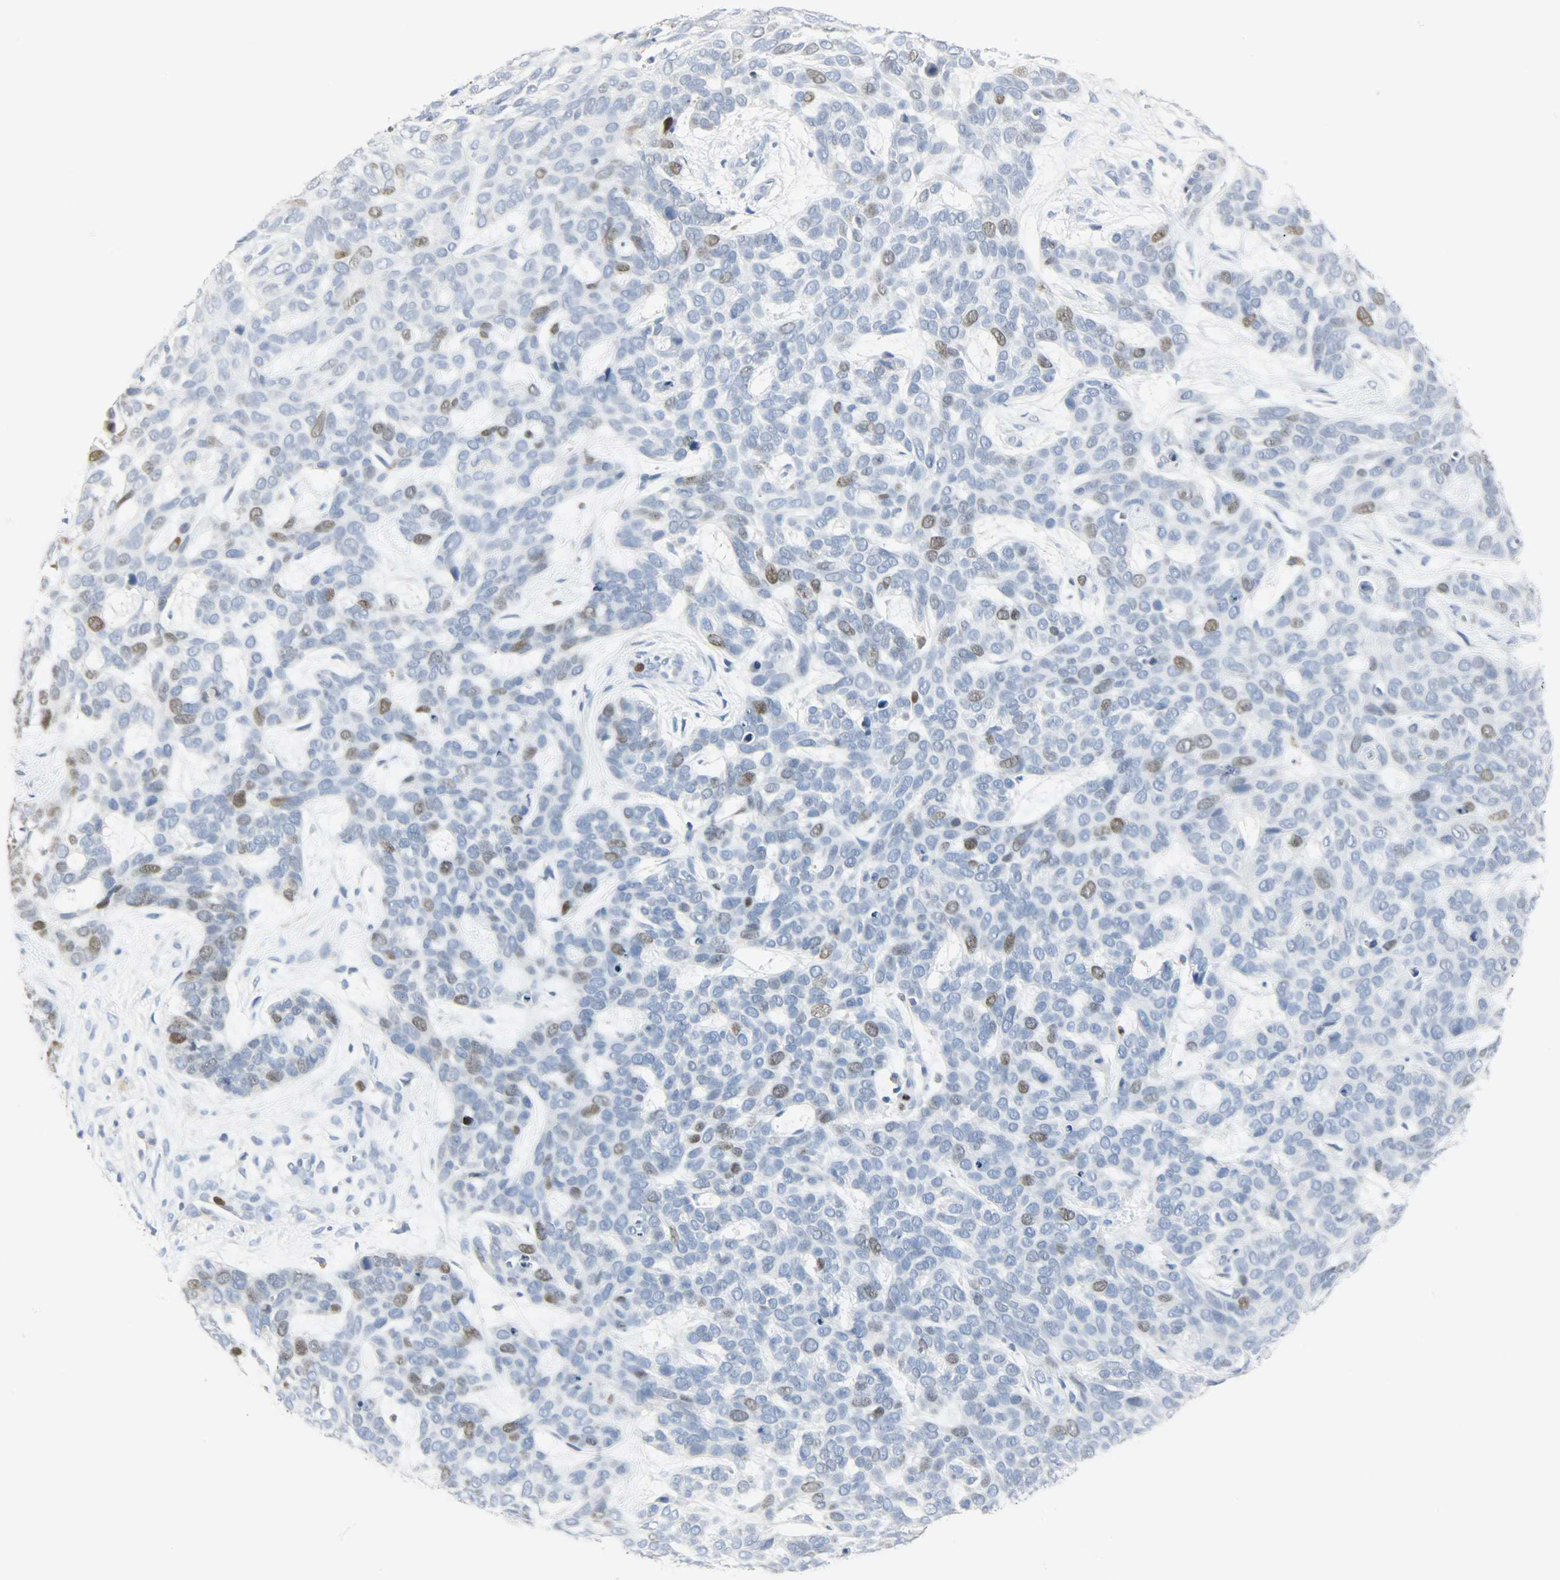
{"staining": {"intensity": "moderate", "quantity": "25%-75%", "location": "nuclear"}, "tissue": "skin cancer", "cell_type": "Tumor cells", "image_type": "cancer", "snomed": [{"axis": "morphology", "description": "Basal cell carcinoma"}, {"axis": "topography", "description": "Skin"}], "caption": "Skin cancer (basal cell carcinoma) stained with DAB (3,3'-diaminobenzidine) immunohistochemistry reveals medium levels of moderate nuclear positivity in about 25%-75% of tumor cells.", "gene": "HELLS", "patient": {"sex": "male", "age": 87}}